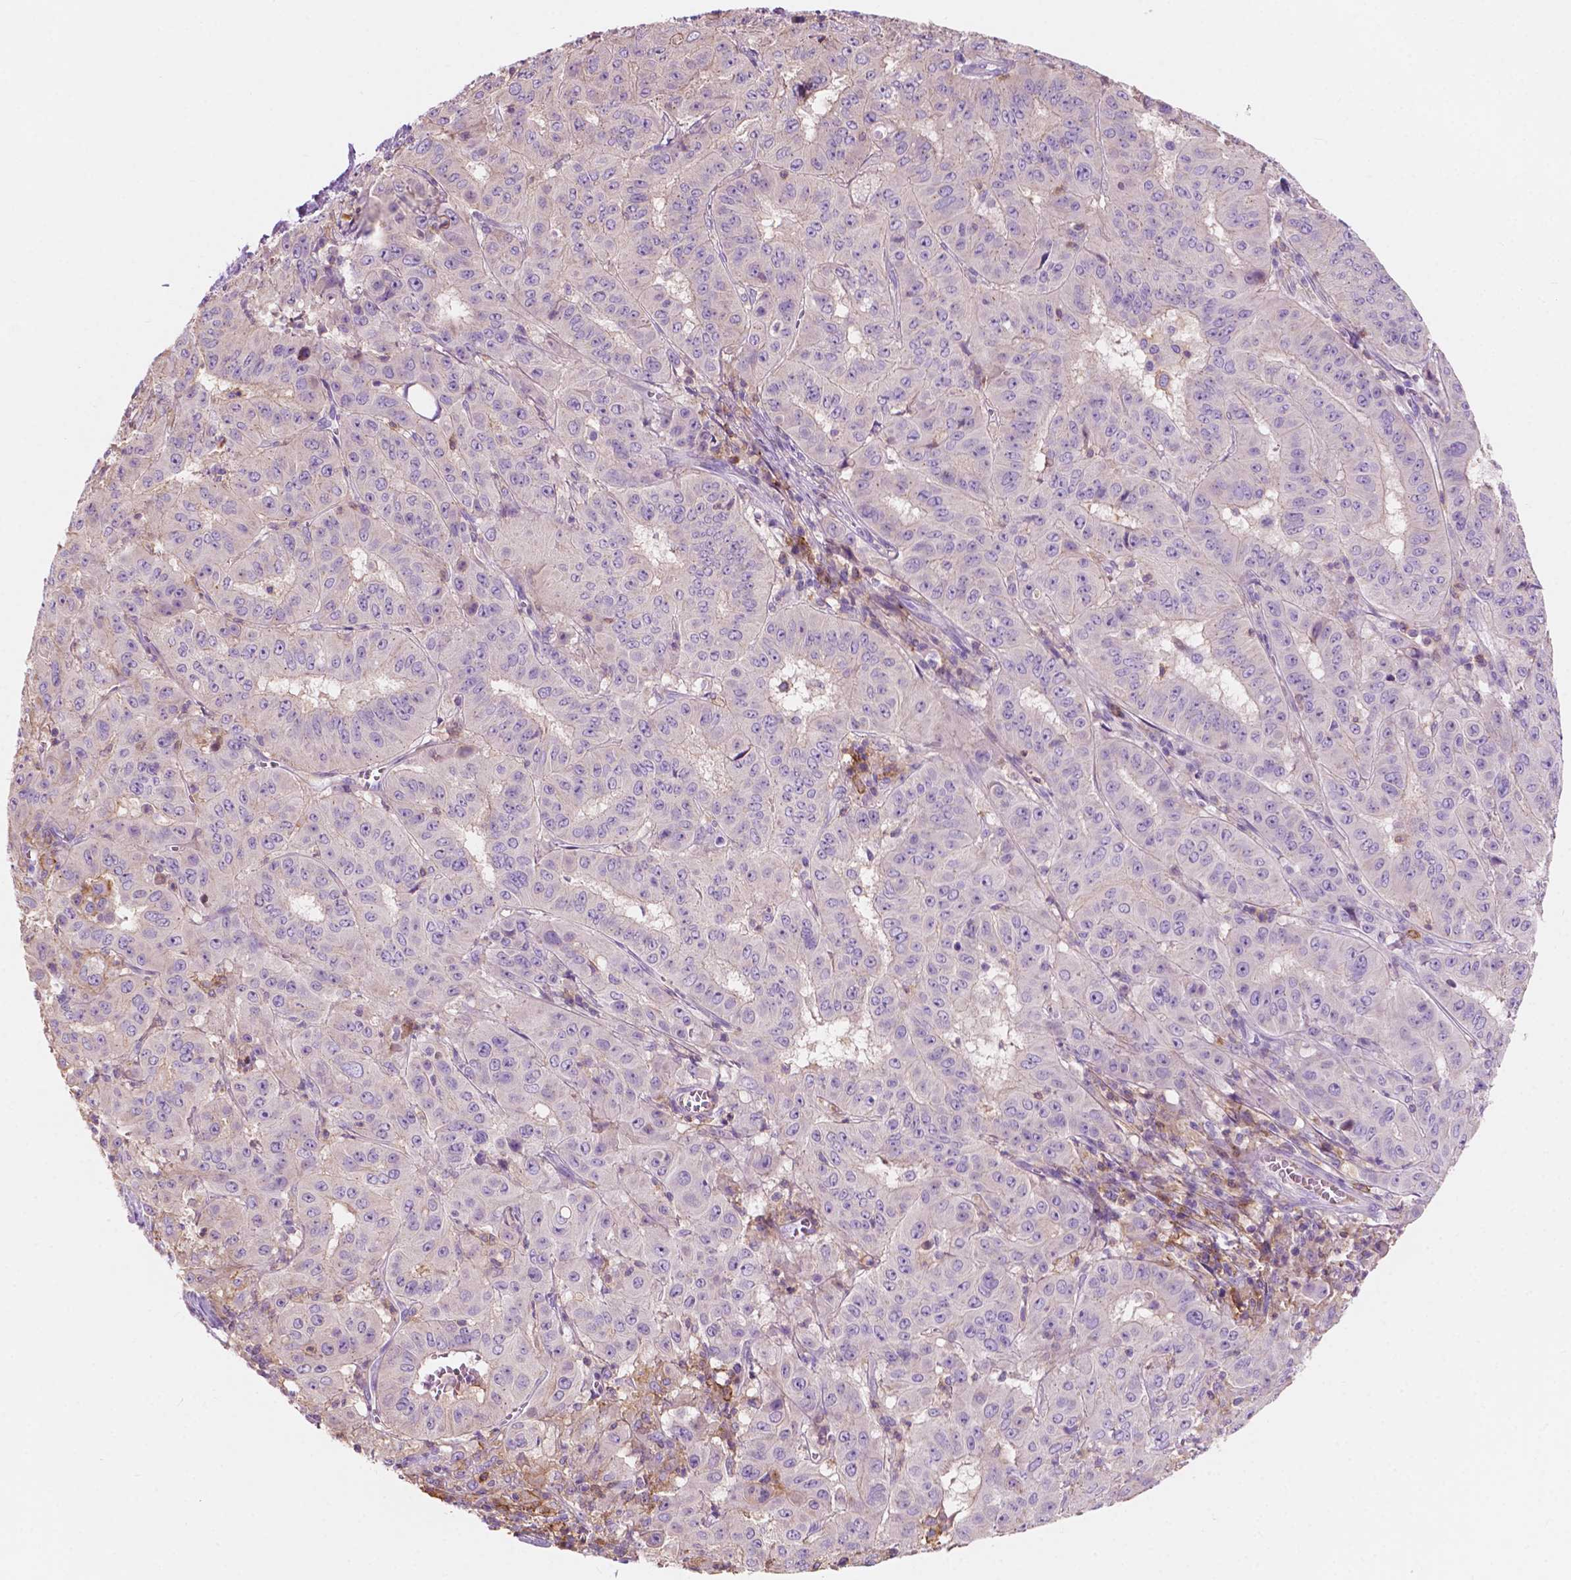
{"staining": {"intensity": "negative", "quantity": "none", "location": "none"}, "tissue": "pancreatic cancer", "cell_type": "Tumor cells", "image_type": "cancer", "snomed": [{"axis": "morphology", "description": "Adenocarcinoma, NOS"}, {"axis": "topography", "description": "Pancreas"}], "caption": "Tumor cells are negative for brown protein staining in pancreatic cancer.", "gene": "SEMA4A", "patient": {"sex": "male", "age": 63}}